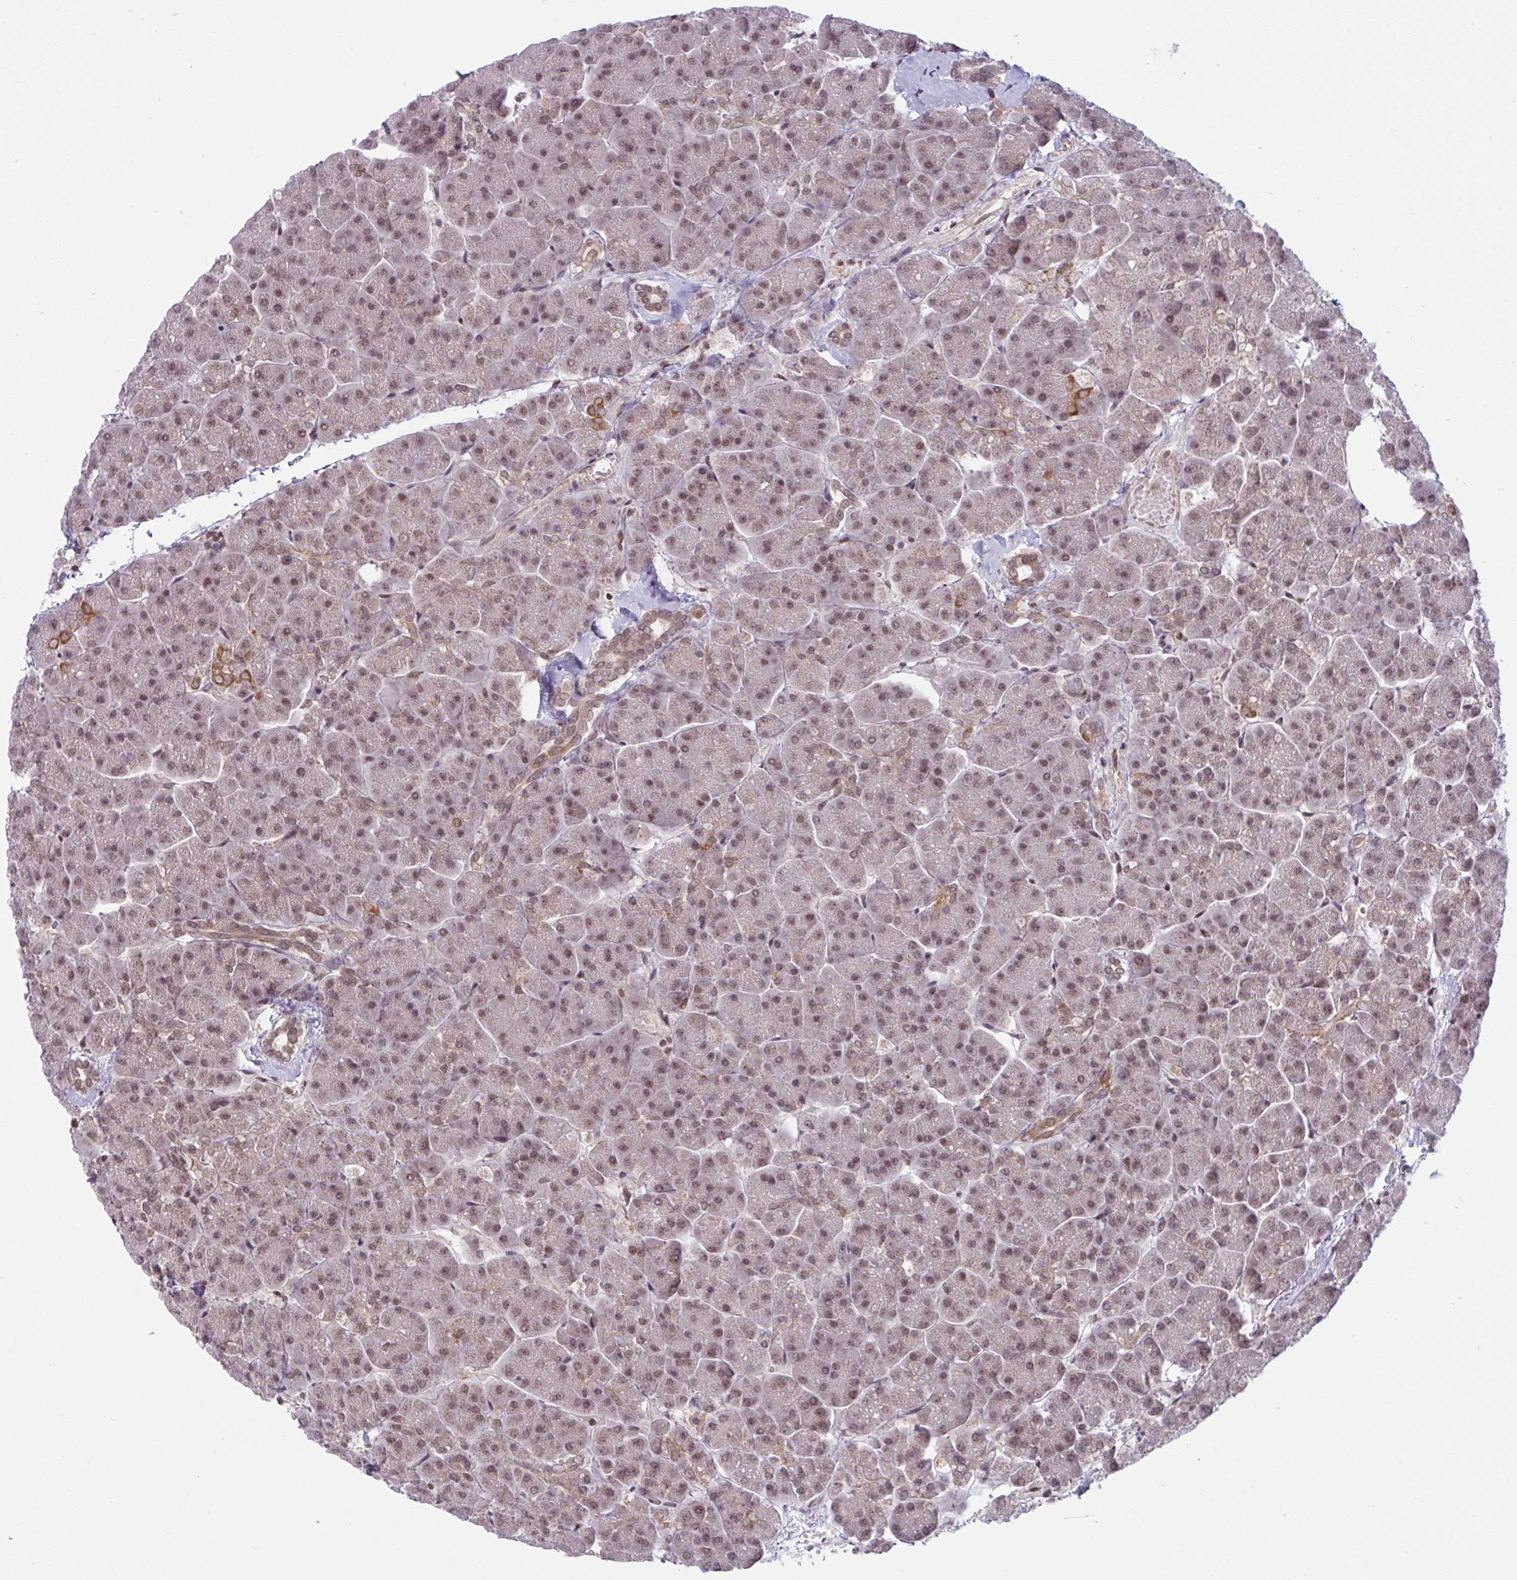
{"staining": {"intensity": "moderate", "quantity": ">75%", "location": "nuclear"}, "tissue": "pancreas", "cell_type": "Exocrine glandular cells", "image_type": "normal", "snomed": [{"axis": "morphology", "description": "Normal tissue, NOS"}, {"axis": "topography", "description": "Pancreas"}, {"axis": "topography", "description": "Peripheral nerve tissue"}], "caption": "This micrograph demonstrates immunohistochemistry staining of unremarkable pancreas, with medium moderate nuclear positivity in approximately >75% of exocrine glandular cells.", "gene": "KLF2", "patient": {"sex": "male", "age": 54}}